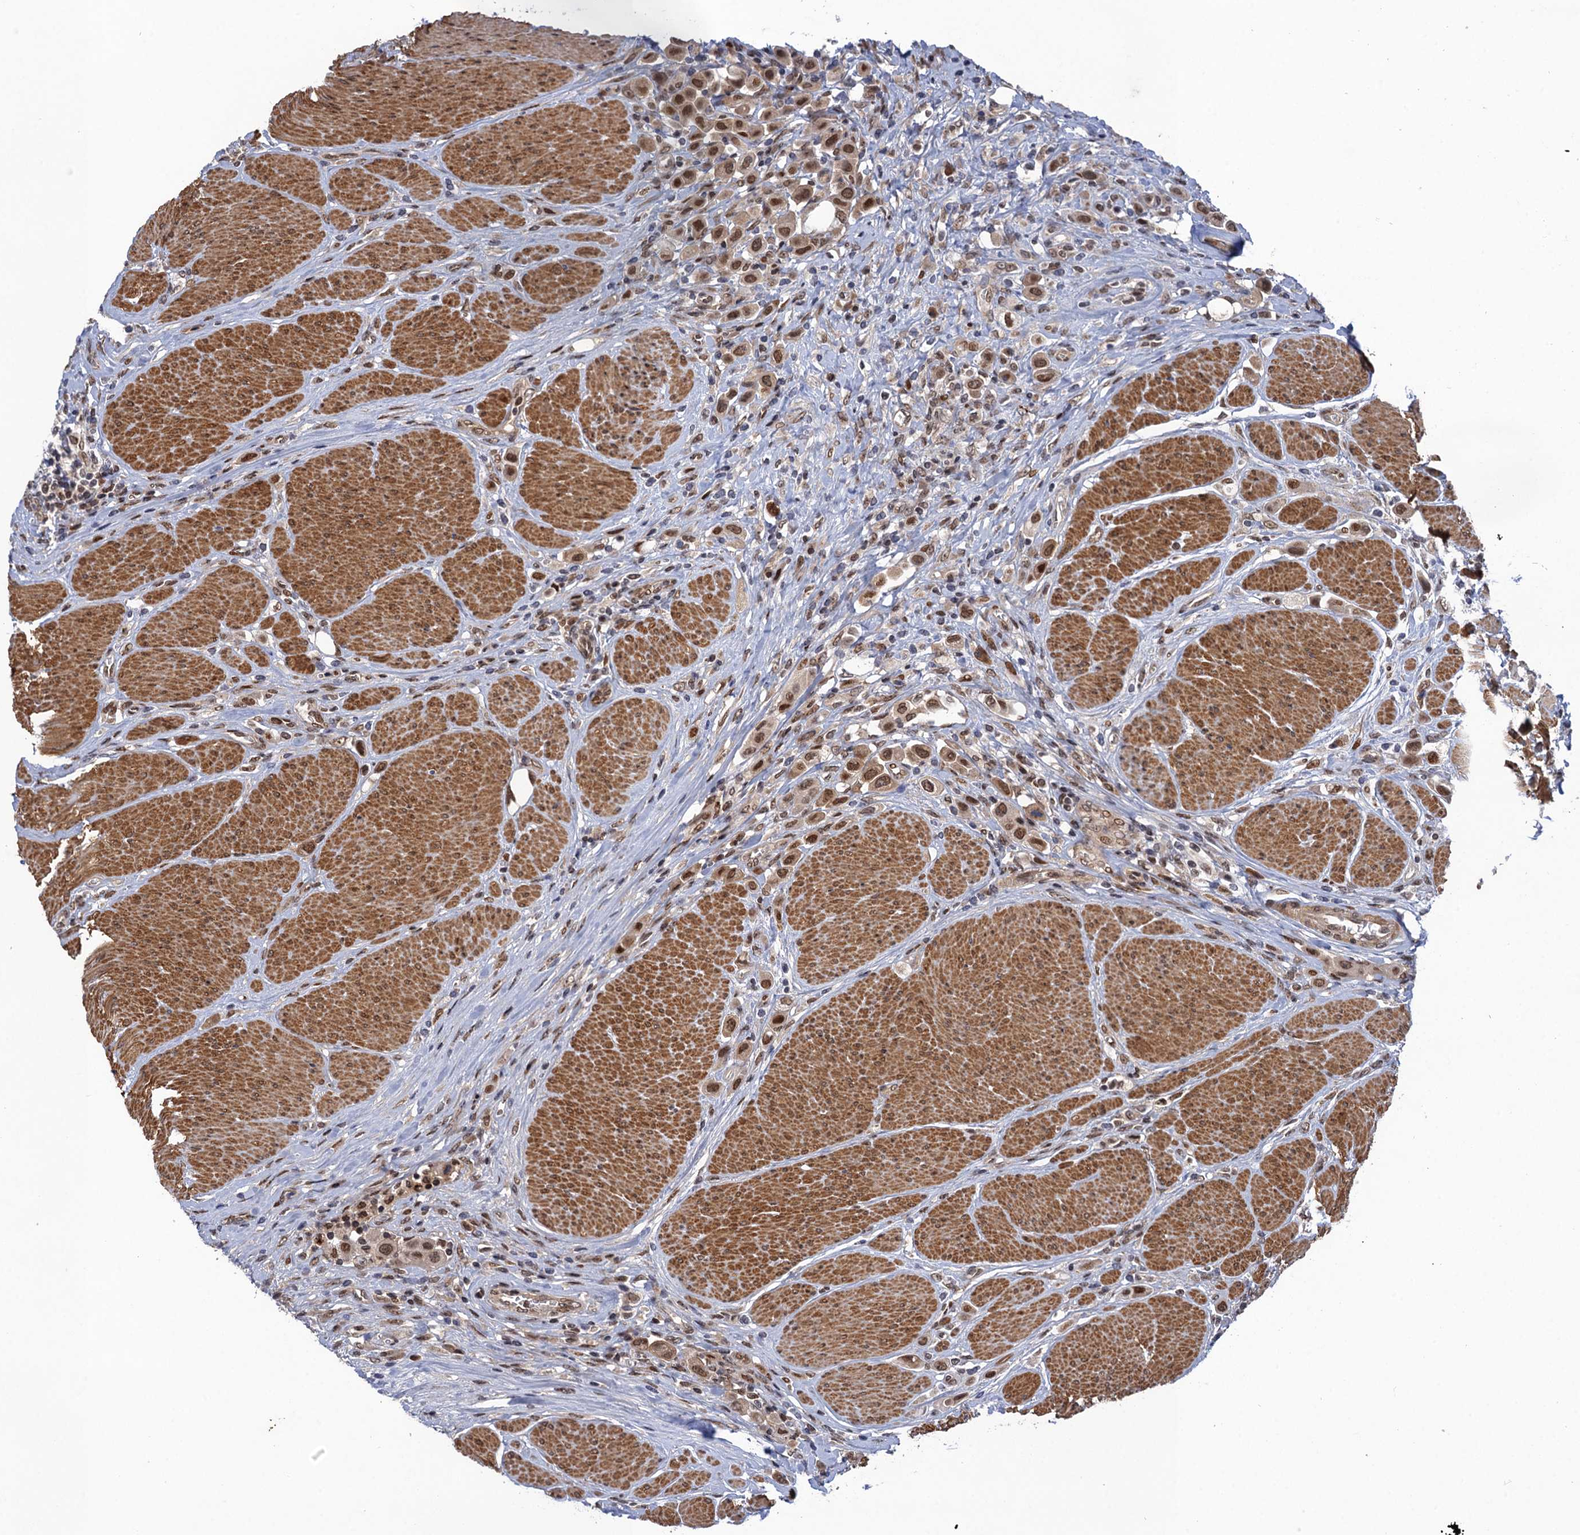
{"staining": {"intensity": "moderate", "quantity": ">75%", "location": "nuclear"}, "tissue": "urothelial cancer", "cell_type": "Tumor cells", "image_type": "cancer", "snomed": [{"axis": "morphology", "description": "Urothelial carcinoma, High grade"}, {"axis": "topography", "description": "Urinary bladder"}], "caption": "Immunohistochemistry histopathology image of neoplastic tissue: urothelial cancer stained using immunohistochemistry reveals medium levels of moderate protein expression localized specifically in the nuclear of tumor cells, appearing as a nuclear brown color.", "gene": "NEK8", "patient": {"sex": "male", "age": 50}}